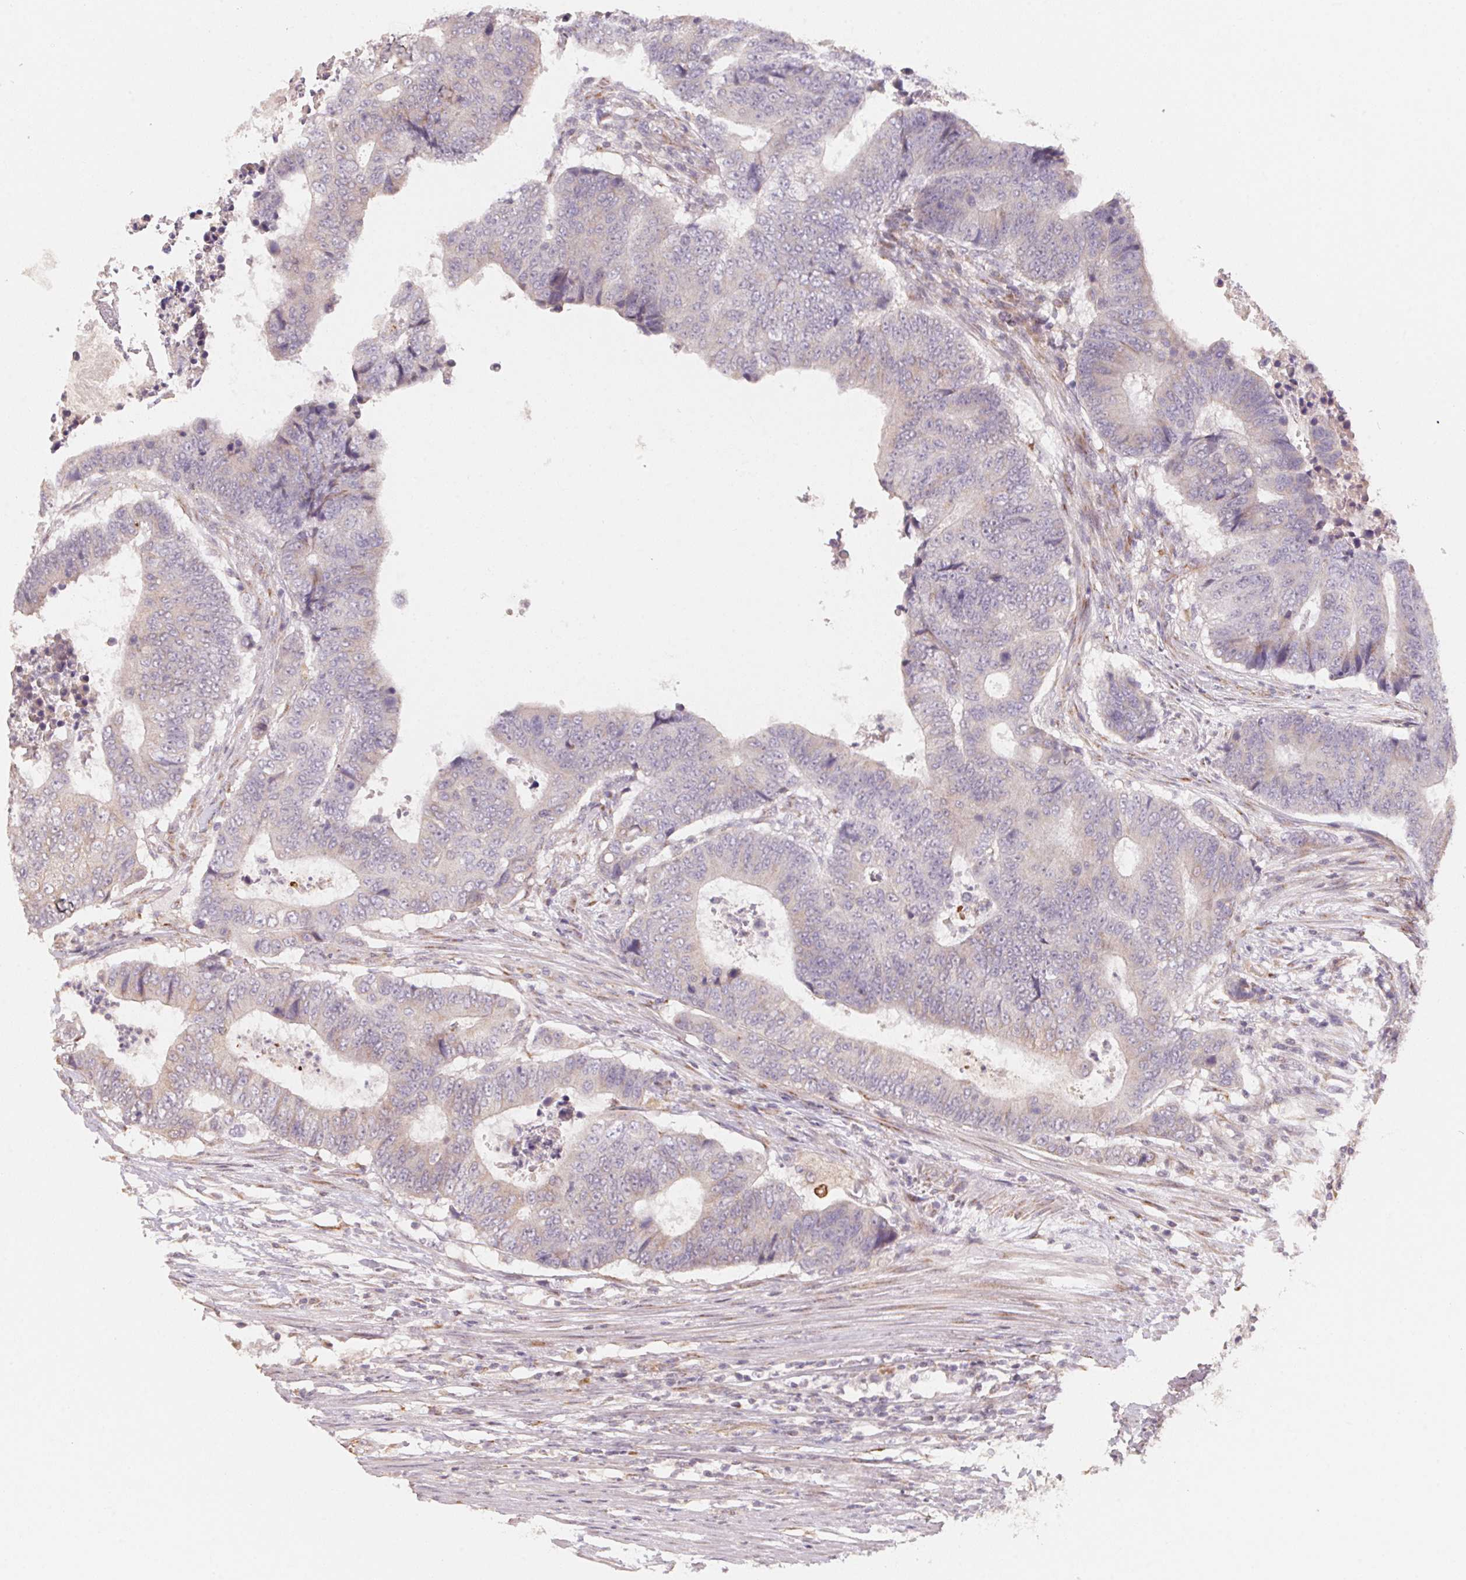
{"staining": {"intensity": "weak", "quantity": "<25%", "location": "cytoplasmic/membranous"}, "tissue": "colorectal cancer", "cell_type": "Tumor cells", "image_type": "cancer", "snomed": [{"axis": "morphology", "description": "Adenocarcinoma, NOS"}, {"axis": "topography", "description": "Colon"}], "caption": "A micrograph of human colorectal cancer is negative for staining in tumor cells.", "gene": "TSPAN12", "patient": {"sex": "female", "age": 48}}